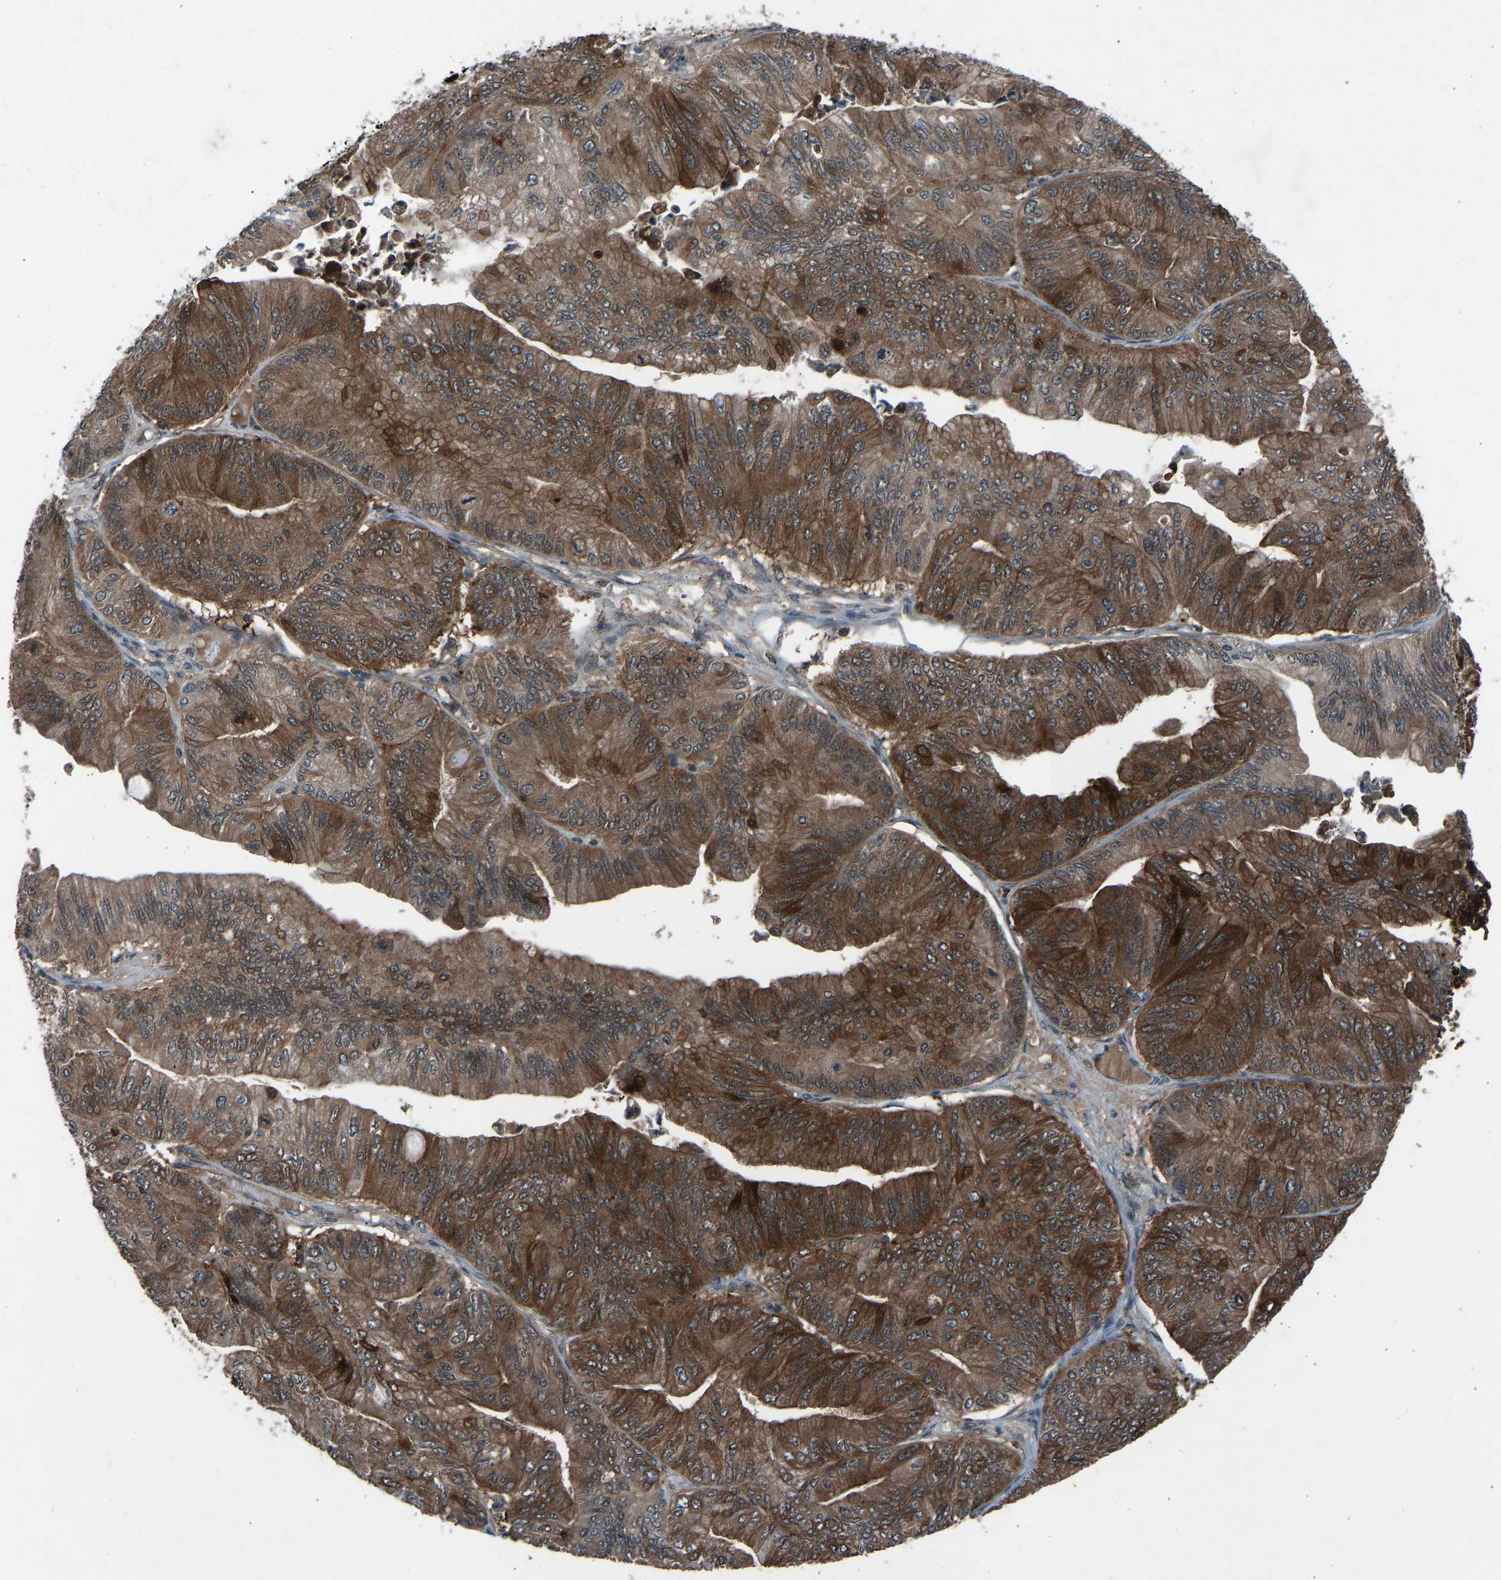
{"staining": {"intensity": "strong", "quantity": ">75%", "location": "cytoplasmic/membranous"}, "tissue": "ovarian cancer", "cell_type": "Tumor cells", "image_type": "cancer", "snomed": [{"axis": "morphology", "description": "Cystadenocarcinoma, mucinous, NOS"}, {"axis": "topography", "description": "Ovary"}], "caption": "A photomicrograph showing strong cytoplasmic/membranous expression in about >75% of tumor cells in ovarian cancer, as visualized by brown immunohistochemical staining.", "gene": "SLC43A1", "patient": {"sex": "female", "age": 61}}